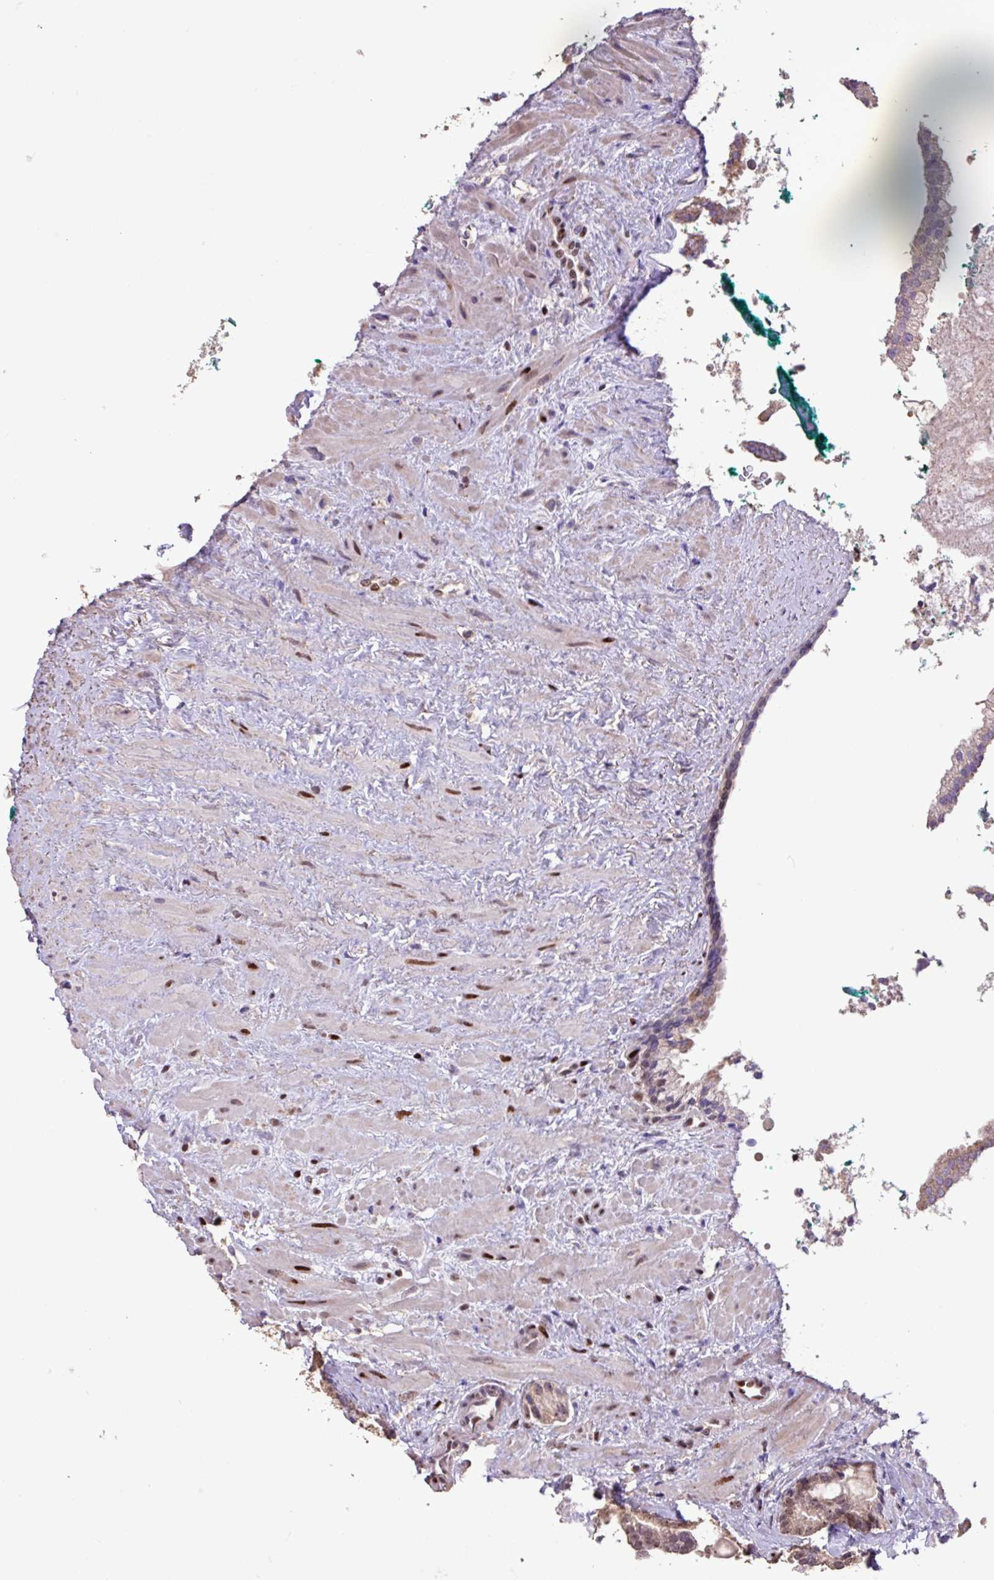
{"staining": {"intensity": "moderate", "quantity": "25%-75%", "location": "nuclear"}, "tissue": "prostate cancer", "cell_type": "Tumor cells", "image_type": "cancer", "snomed": [{"axis": "morphology", "description": "Adenocarcinoma, High grade"}, {"axis": "topography", "description": "Prostate"}], "caption": "Immunohistochemistry of human prostate cancer (adenocarcinoma (high-grade)) reveals medium levels of moderate nuclear expression in about 25%-75% of tumor cells. The staining is performed using DAB (3,3'-diaminobenzidine) brown chromogen to label protein expression. The nuclei are counter-stained blue using hematoxylin.", "gene": "ZNF709", "patient": {"sex": "male", "age": 60}}